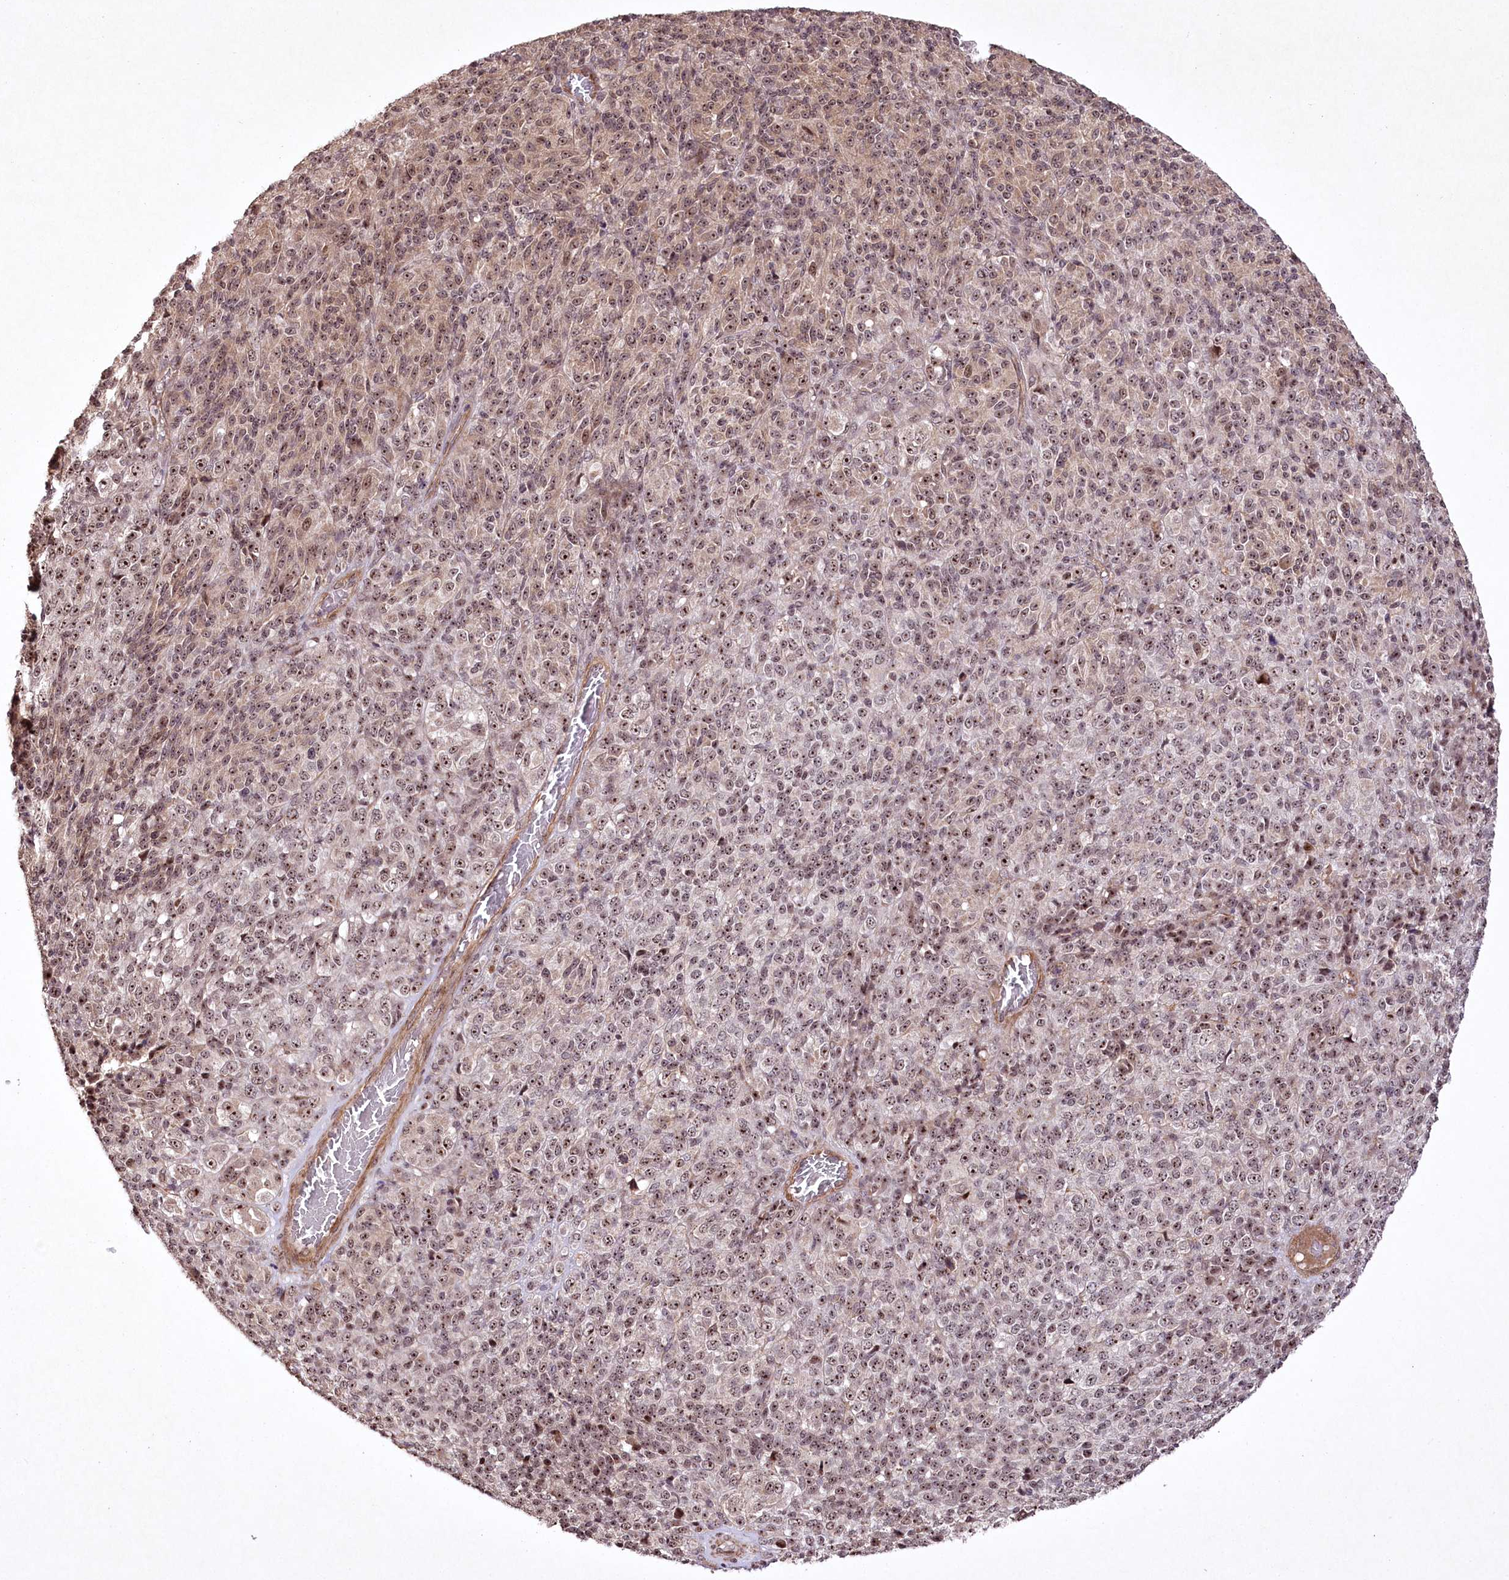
{"staining": {"intensity": "moderate", "quantity": ">75%", "location": "nuclear"}, "tissue": "melanoma", "cell_type": "Tumor cells", "image_type": "cancer", "snomed": [{"axis": "morphology", "description": "Malignant melanoma, Metastatic site"}, {"axis": "topography", "description": "Brain"}], "caption": "A photomicrograph of human malignant melanoma (metastatic site) stained for a protein reveals moderate nuclear brown staining in tumor cells. (brown staining indicates protein expression, while blue staining denotes nuclei).", "gene": "CCDC59", "patient": {"sex": "female", "age": 56}}